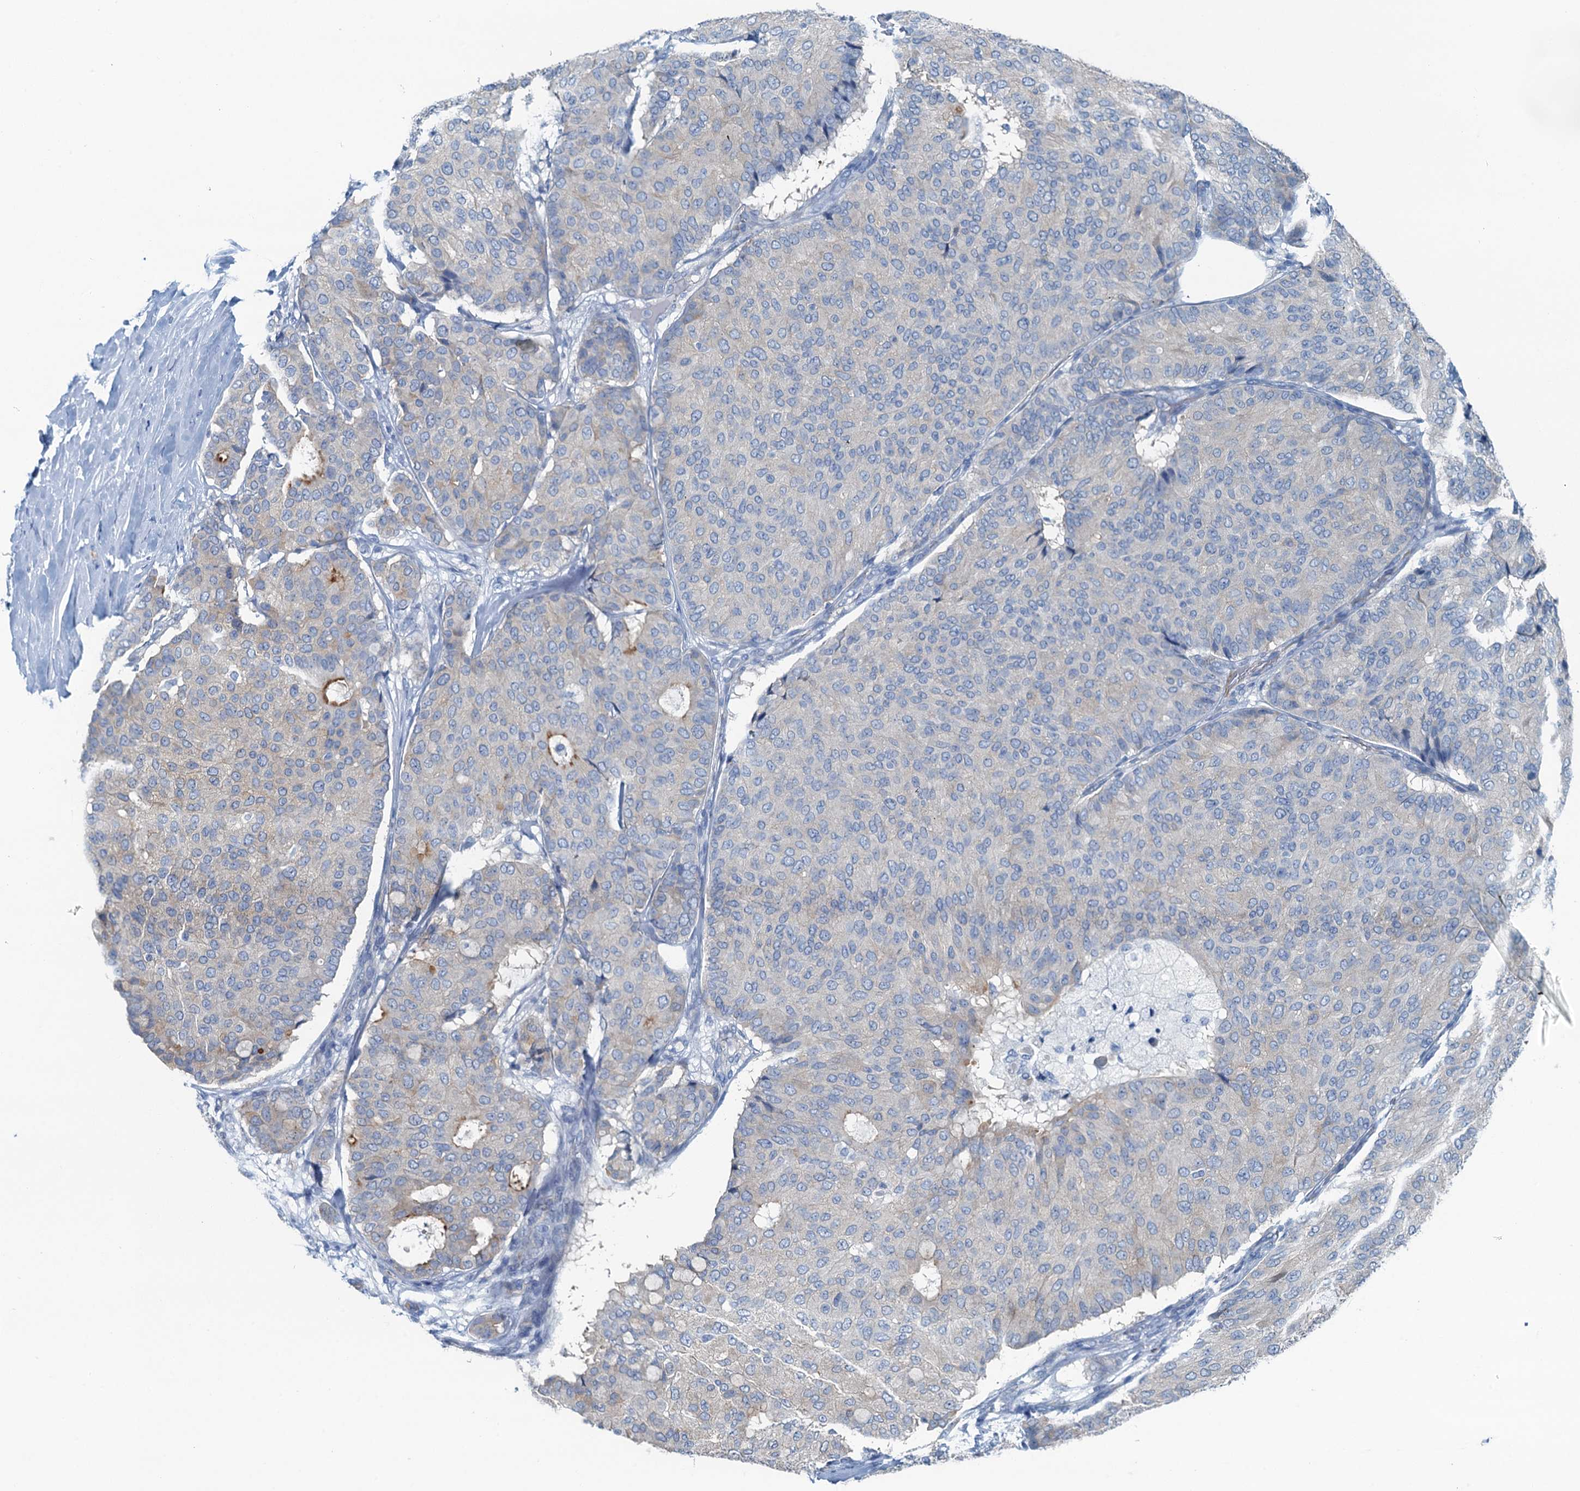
{"staining": {"intensity": "weak", "quantity": "<25%", "location": "cytoplasmic/membranous"}, "tissue": "breast cancer", "cell_type": "Tumor cells", "image_type": "cancer", "snomed": [{"axis": "morphology", "description": "Duct carcinoma"}, {"axis": "topography", "description": "Breast"}], "caption": "DAB (3,3'-diaminobenzidine) immunohistochemical staining of human infiltrating ductal carcinoma (breast) exhibits no significant positivity in tumor cells.", "gene": "GFOD2", "patient": {"sex": "female", "age": 75}}